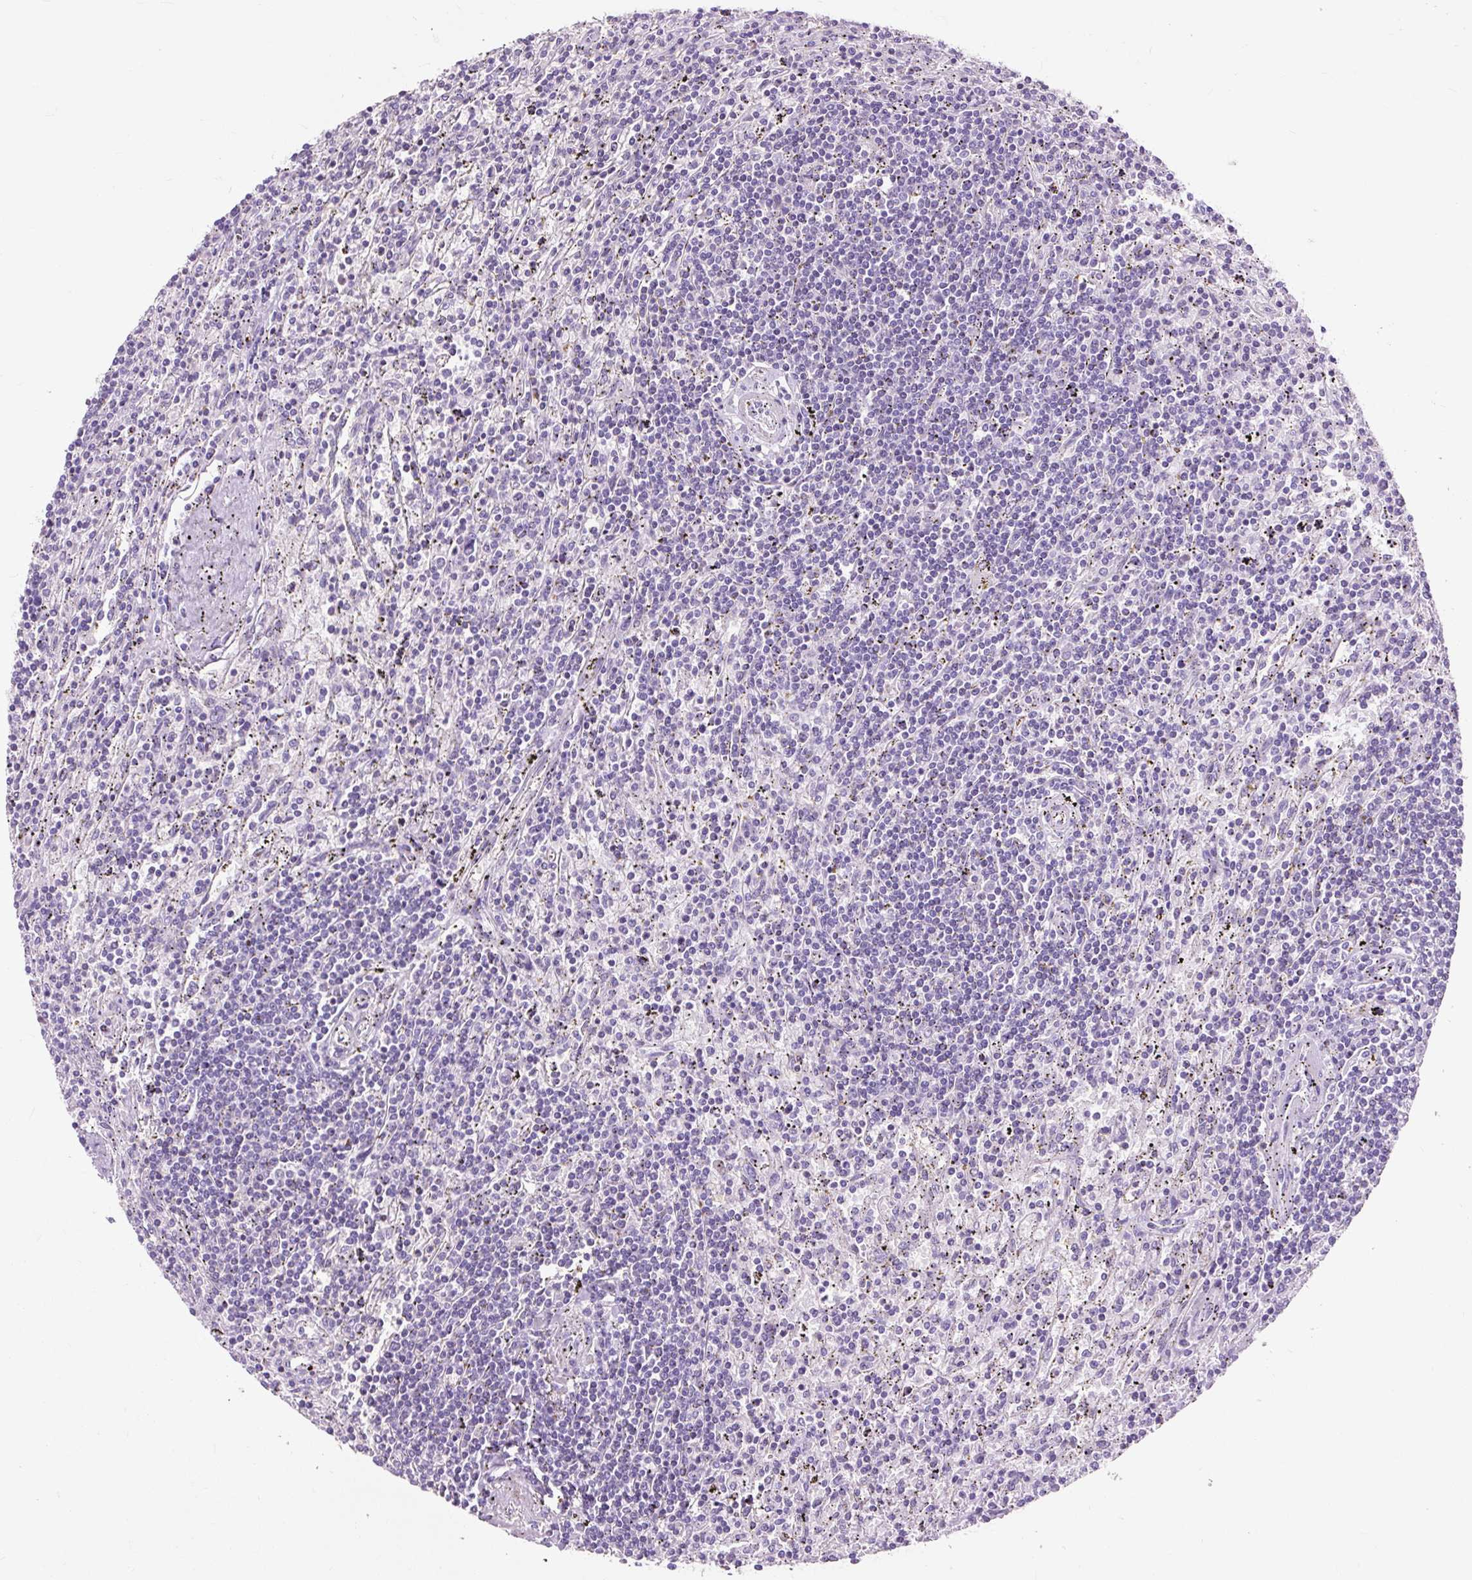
{"staining": {"intensity": "negative", "quantity": "none", "location": "none"}, "tissue": "lymphoma", "cell_type": "Tumor cells", "image_type": "cancer", "snomed": [{"axis": "morphology", "description": "Malignant lymphoma, non-Hodgkin's type, Low grade"}, {"axis": "topography", "description": "Spleen"}], "caption": "IHC of human low-grade malignant lymphoma, non-Hodgkin's type exhibits no positivity in tumor cells. The staining was performed using DAB (3,3'-diaminobenzidine) to visualize the protein expression in brown, while the nuclei were stained in blue with hematoxylin (Magnification: 20x).", "gene": "OR10A7", "patient": {"sex": "male", "age": 76}}